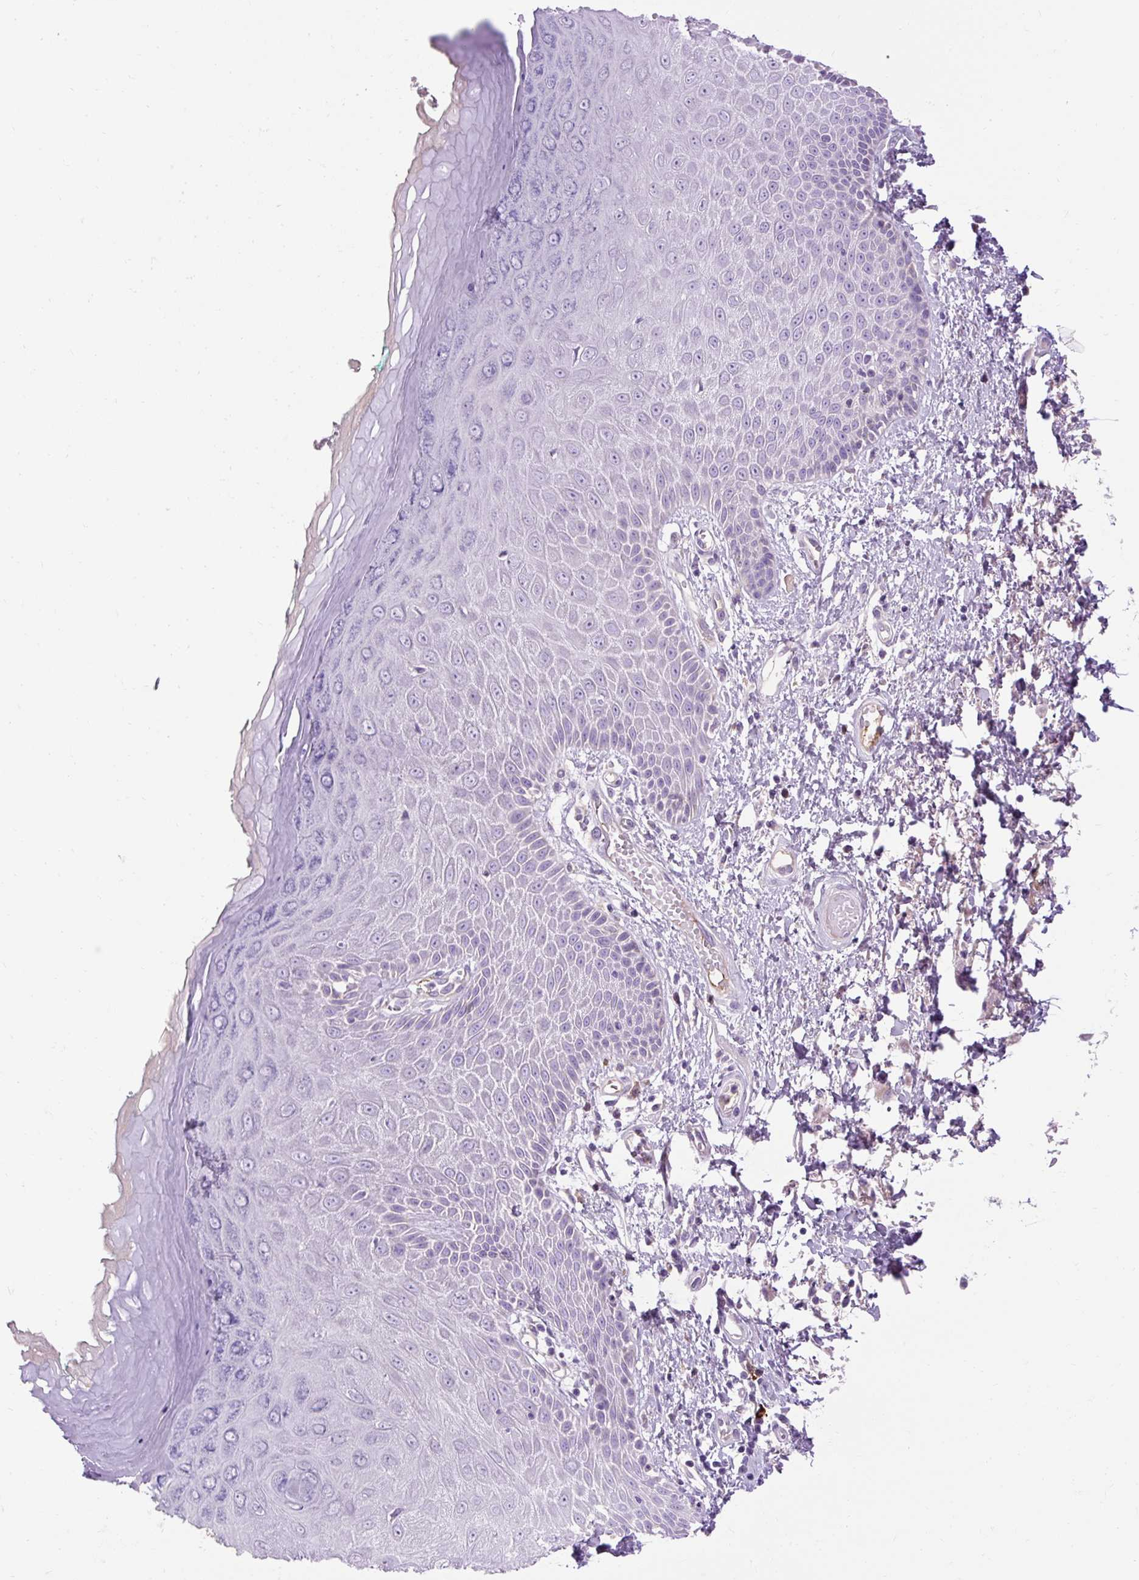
{"staining": {"intensity": "negative", "quantity": "none", "location": "none"}, "tissue": "skin", "cell_type": "Epidermal cells", "image_type": "normal", "snomed": [{"axis": "morphology", "description": "Normal tissue, NOS"}, {"axis": "topography", "description": "Anal"}, {"axis": "topography", "description": "Peripheral nerve tissue"}], "caption": "The IHC micrograph has no significant staining in epidermal cells of skin.", "gene": "ARRDC2", "patient": {"sex": "male", "age": 78}}